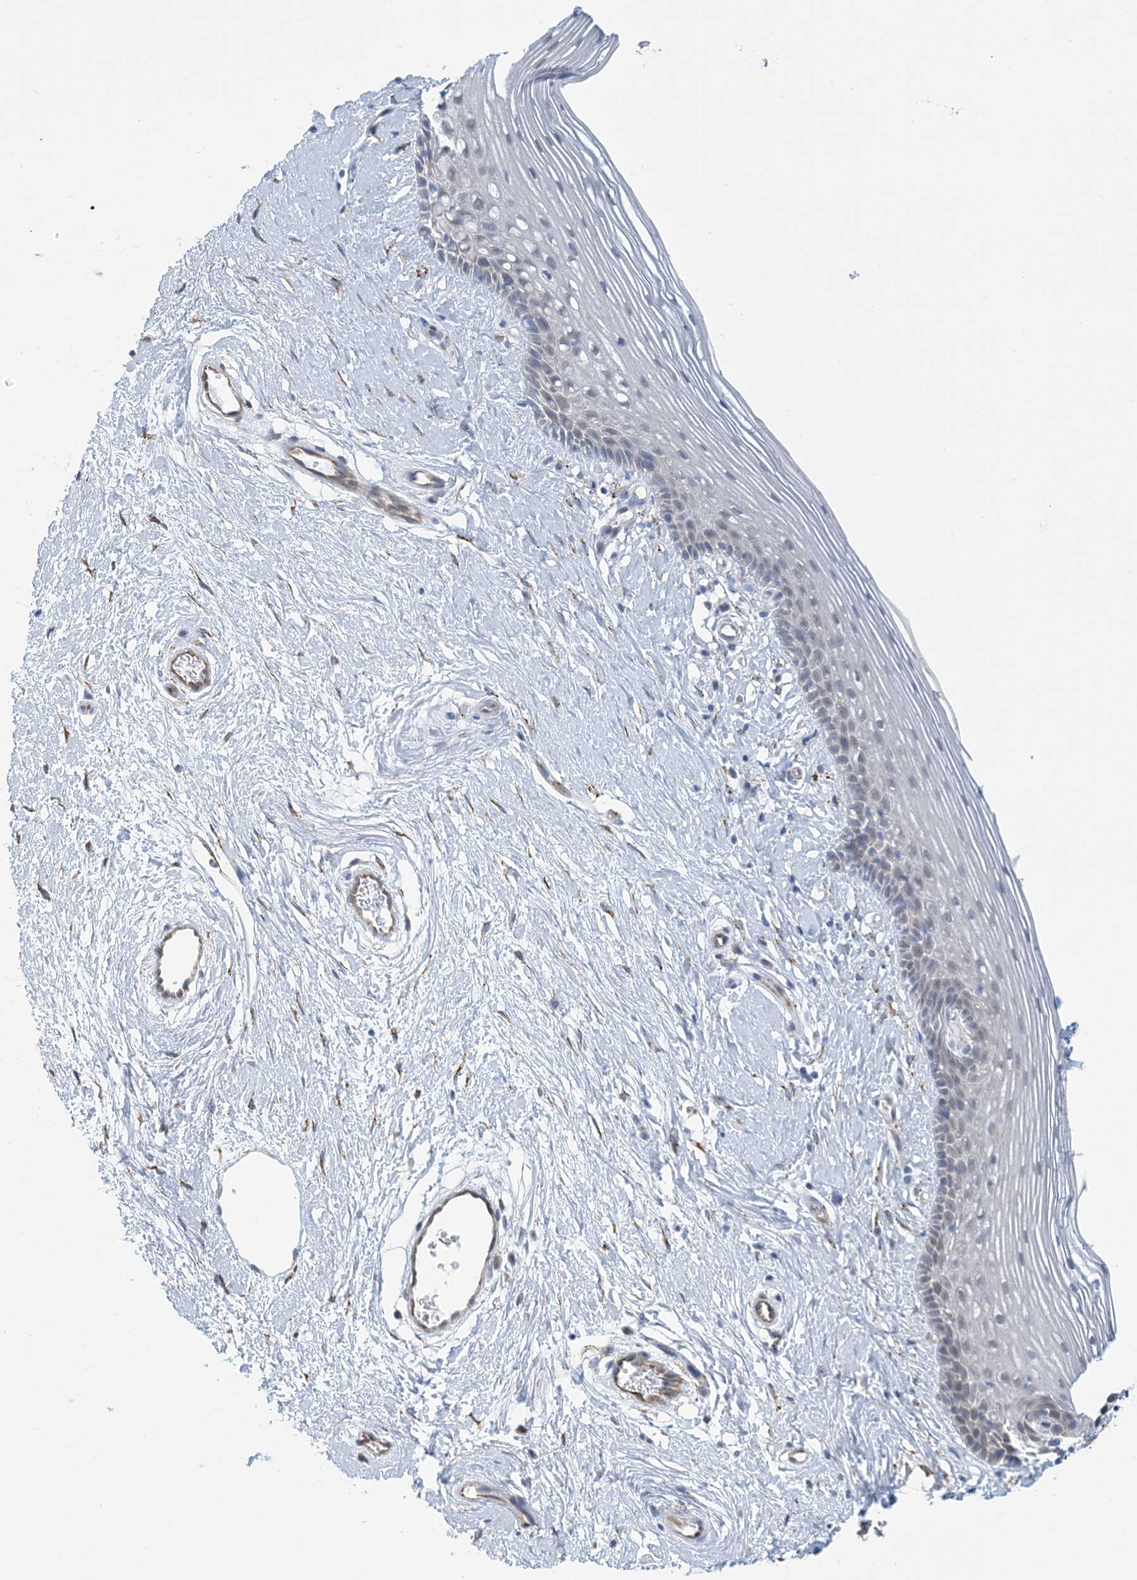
{"staining": {"intensity": "negative", "quantity": "none", "location": "none"}, "tissue": "vagina", "cell_type": "Squamous epithelial cells", "image_type": "normal", "snomed": [{"axis": "morphology", "description": "Normal tissue, NOS"}, {"axis": "topography", "description": "Vagina"}], "caption": "This is an immunohistochemistry photomicrograph of normal vagina. There is no staining in squamous epithelial cells.", "gene": "CCDC14", "patient": {"sex": "female", "age": 46}}